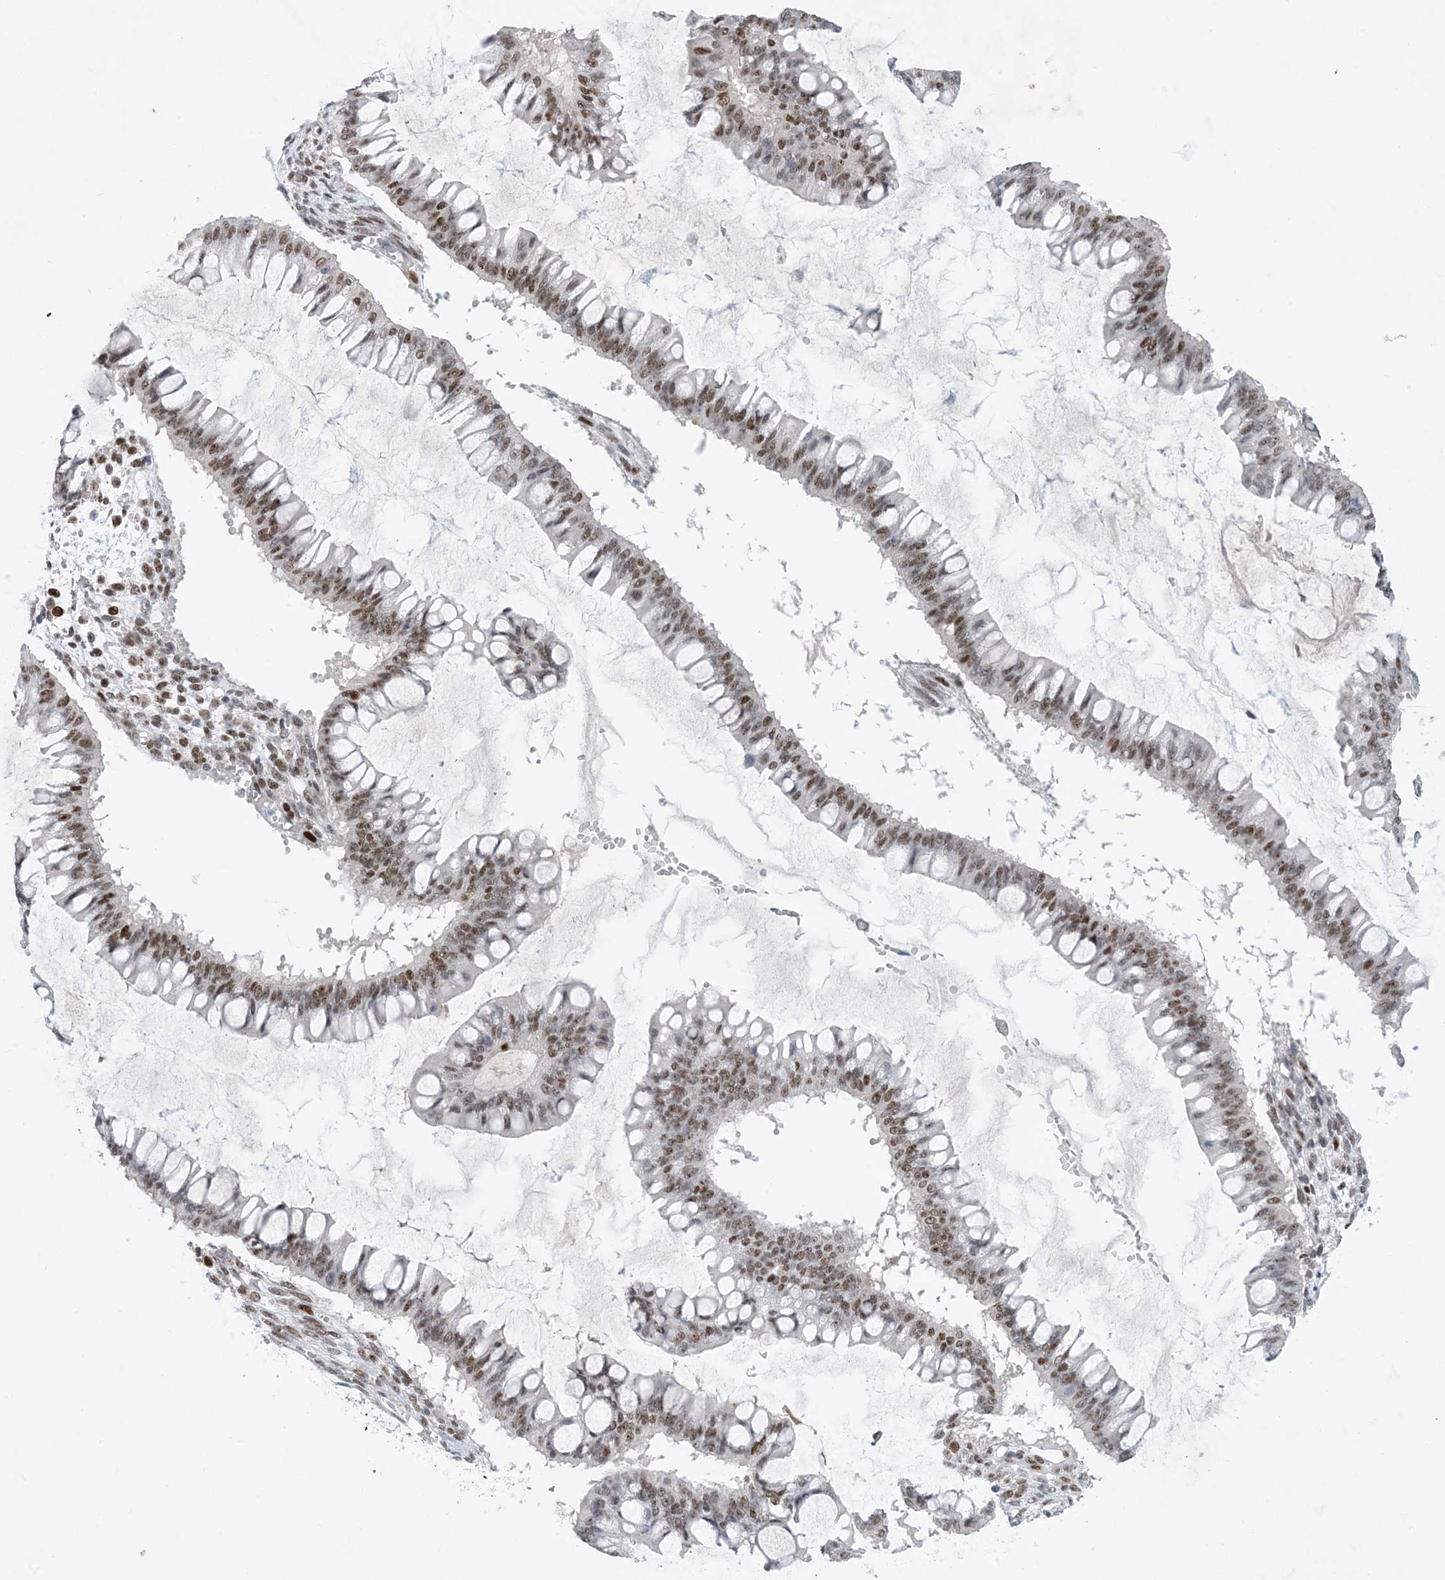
{"staining": {"intensity": "moderate", "quantity": ">75%", "location": "nuclear"}, "tissue": "ovarian cancer", "cell_type": "Tumor cells", "image_type": "cancer", "snomed": [{"axis": "morphology", "description": "Cystadenocarcinoma, mucinous, NOS"}, {"axis": "topography", "description": "Ovary"}], "caption": "Immunohistochemical staining of ovarian mucinous cystadenocarcinoma displays medium levels of moderate nuclear protein expression in about >75% of tumor cells.", "gene": "TSPYL1", "patient": {"sex": "female", "age": 73}}